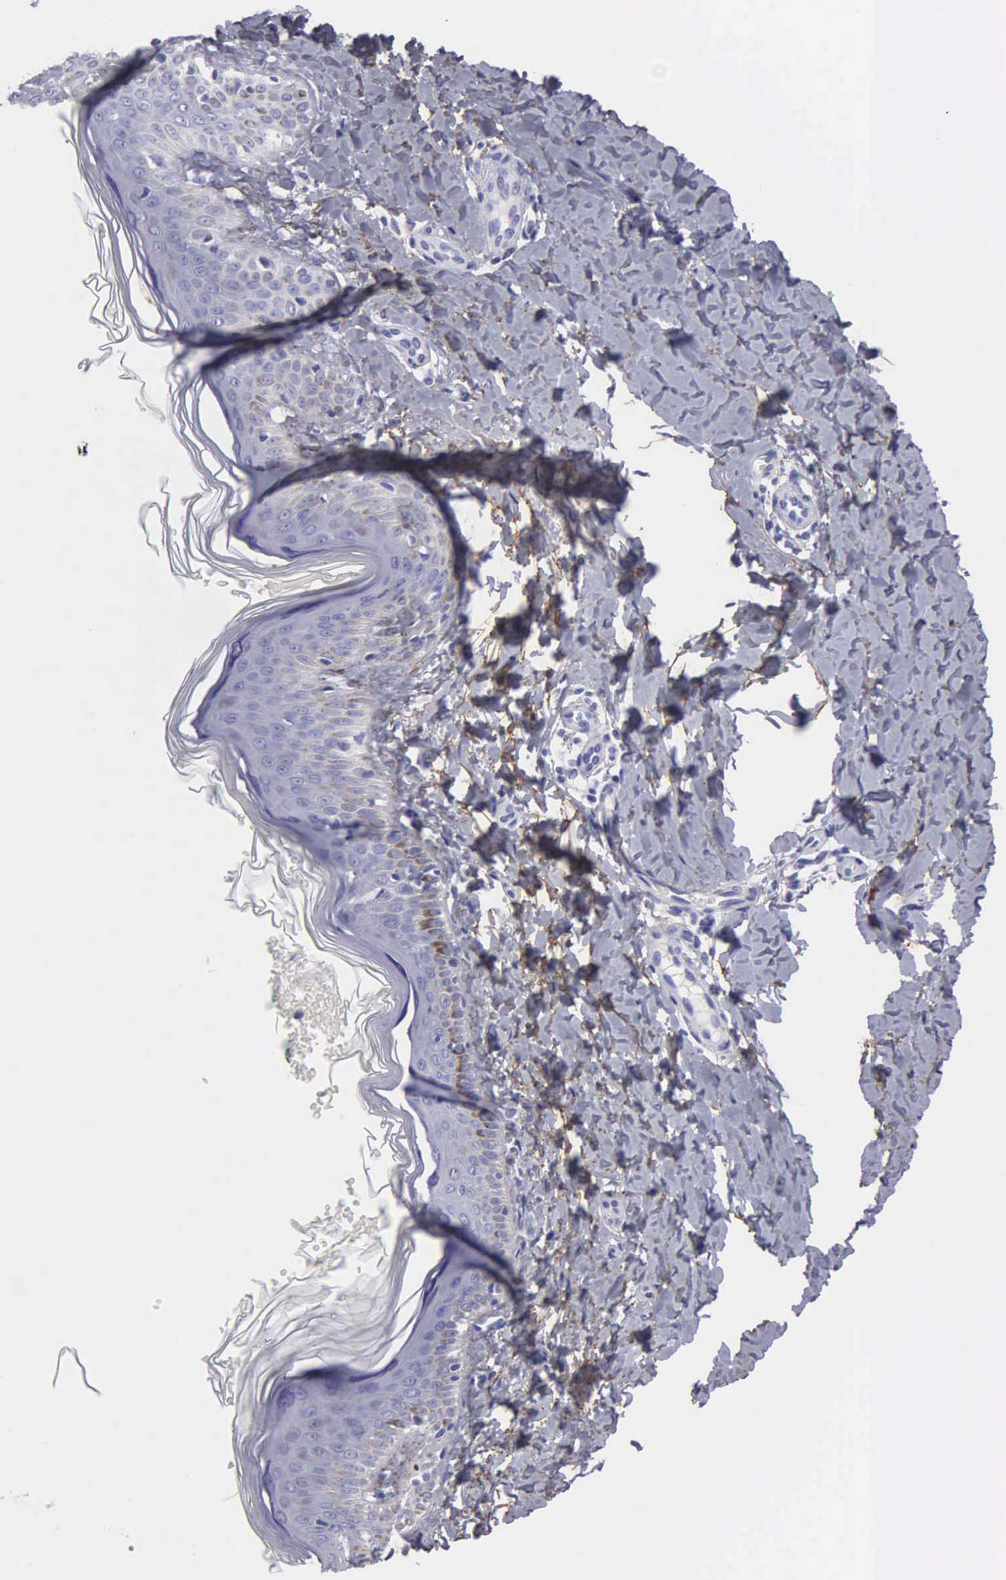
{"staining": {"intensity": "negative", "quantity": "none", "location": "none"}, "tissue": "melanoma", "cell_type": "Tumor cells", "image_type": "cancer", "snomed": [{"axis": "morphology", "description": "Malignant melanoma, NOS"}, {"axis": "topography", "description": "Skin"}], "caption": "Tumor cells are negative for brown protein staining in malignant melanoma.", "gene": "FBLN5", "patient": {"sex": "male", "age": 45}}